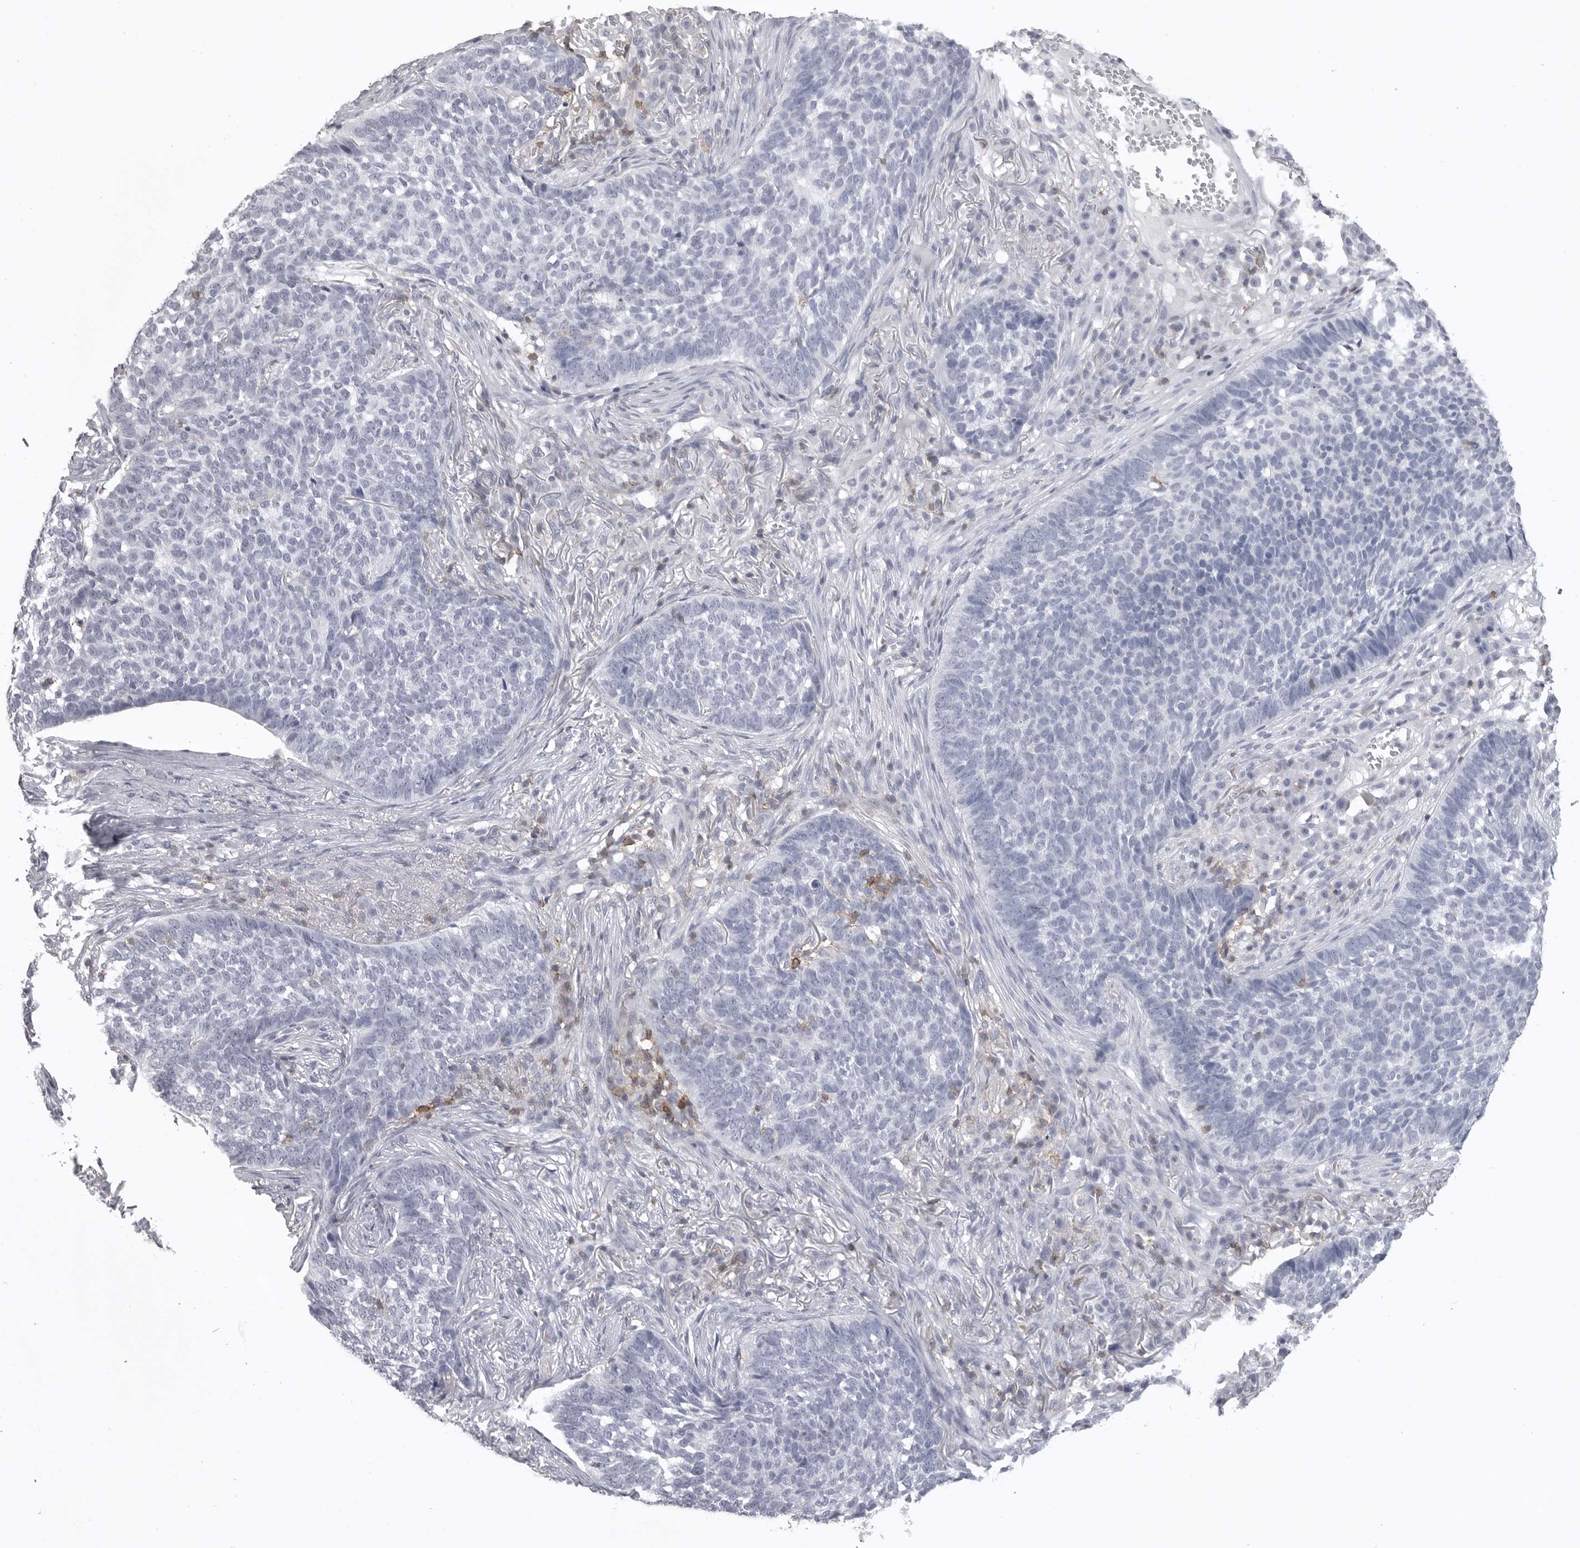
{"staining": {"intensity": "negative", "quantity": "none", "location": "none"}, "tissue": "skin cancer", "cell_type": "Tumor cells", "image_type": "cancer", "snomed": [{"axis": "morphology", "description": "Basal cell carcinoma"}, {"axis": "topography", "description": "Skin"}], "caption": "DAB immunohistochemical staining of skin basal cell carcinoma reveals no significant expression in tumor cells.", "gene": "ITGAL", "patient": {"sex": "male", "age": 85}}